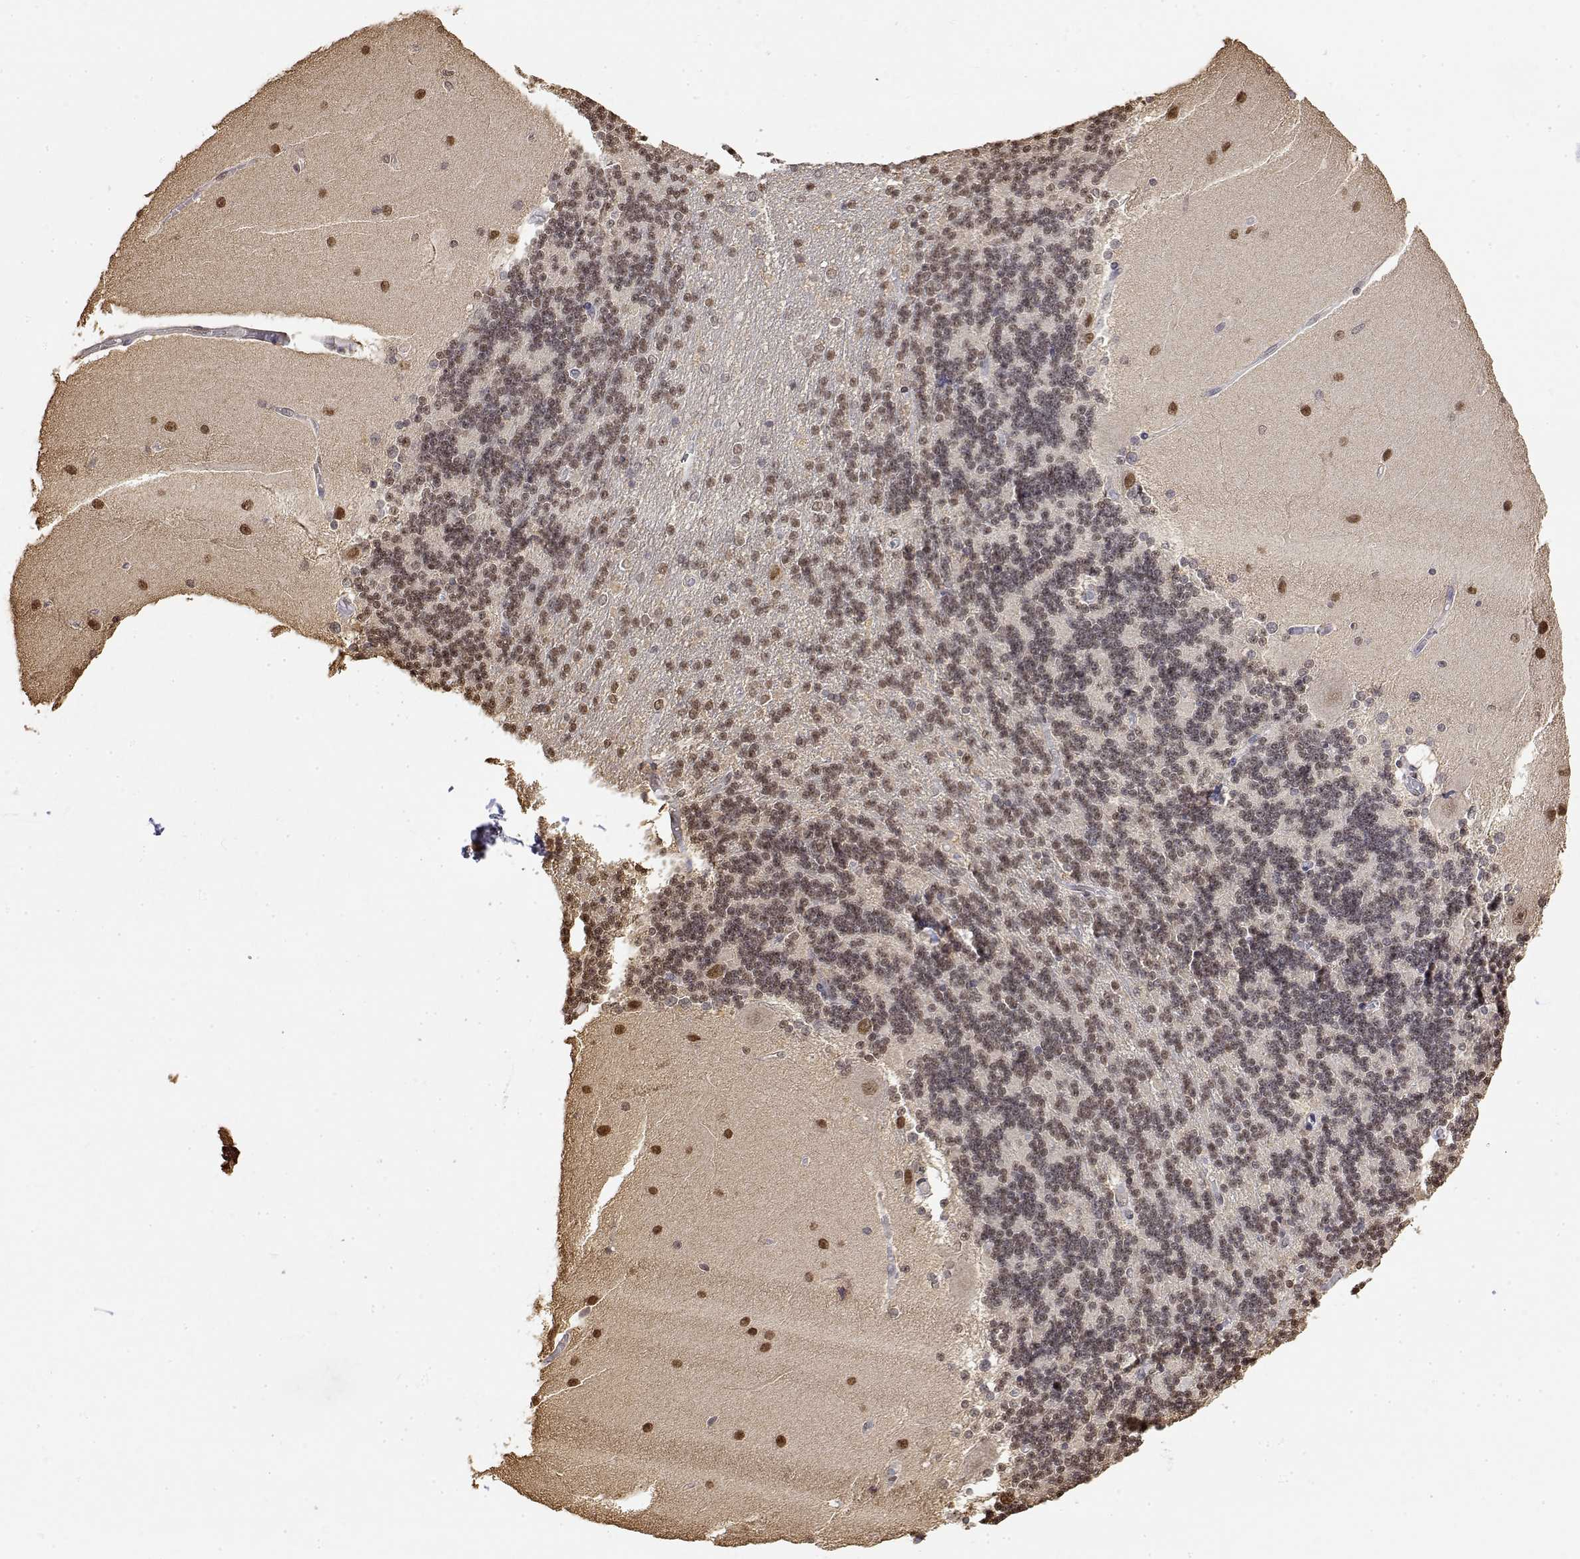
{"staining": {"intensity": "weak", "quantity": ">75%", "location": "nuclear"}, "tissue": "cerebellum", "cell_type": "Cells in granular layer", "image_type": "normal", "snomed": [{"axis": "morphology", "description": "Normal tissue, NOS"}, {"axis": "topography", "description": "Cerebellum"}], "caption": "About >75% of cells in granular layer in normal cerebellum demonstrate weak nuclear protein positivity as visualized by brown immunohistochemical staining.", "gene": "TPI1", "patient": {"sex": "female", "age": 54}}